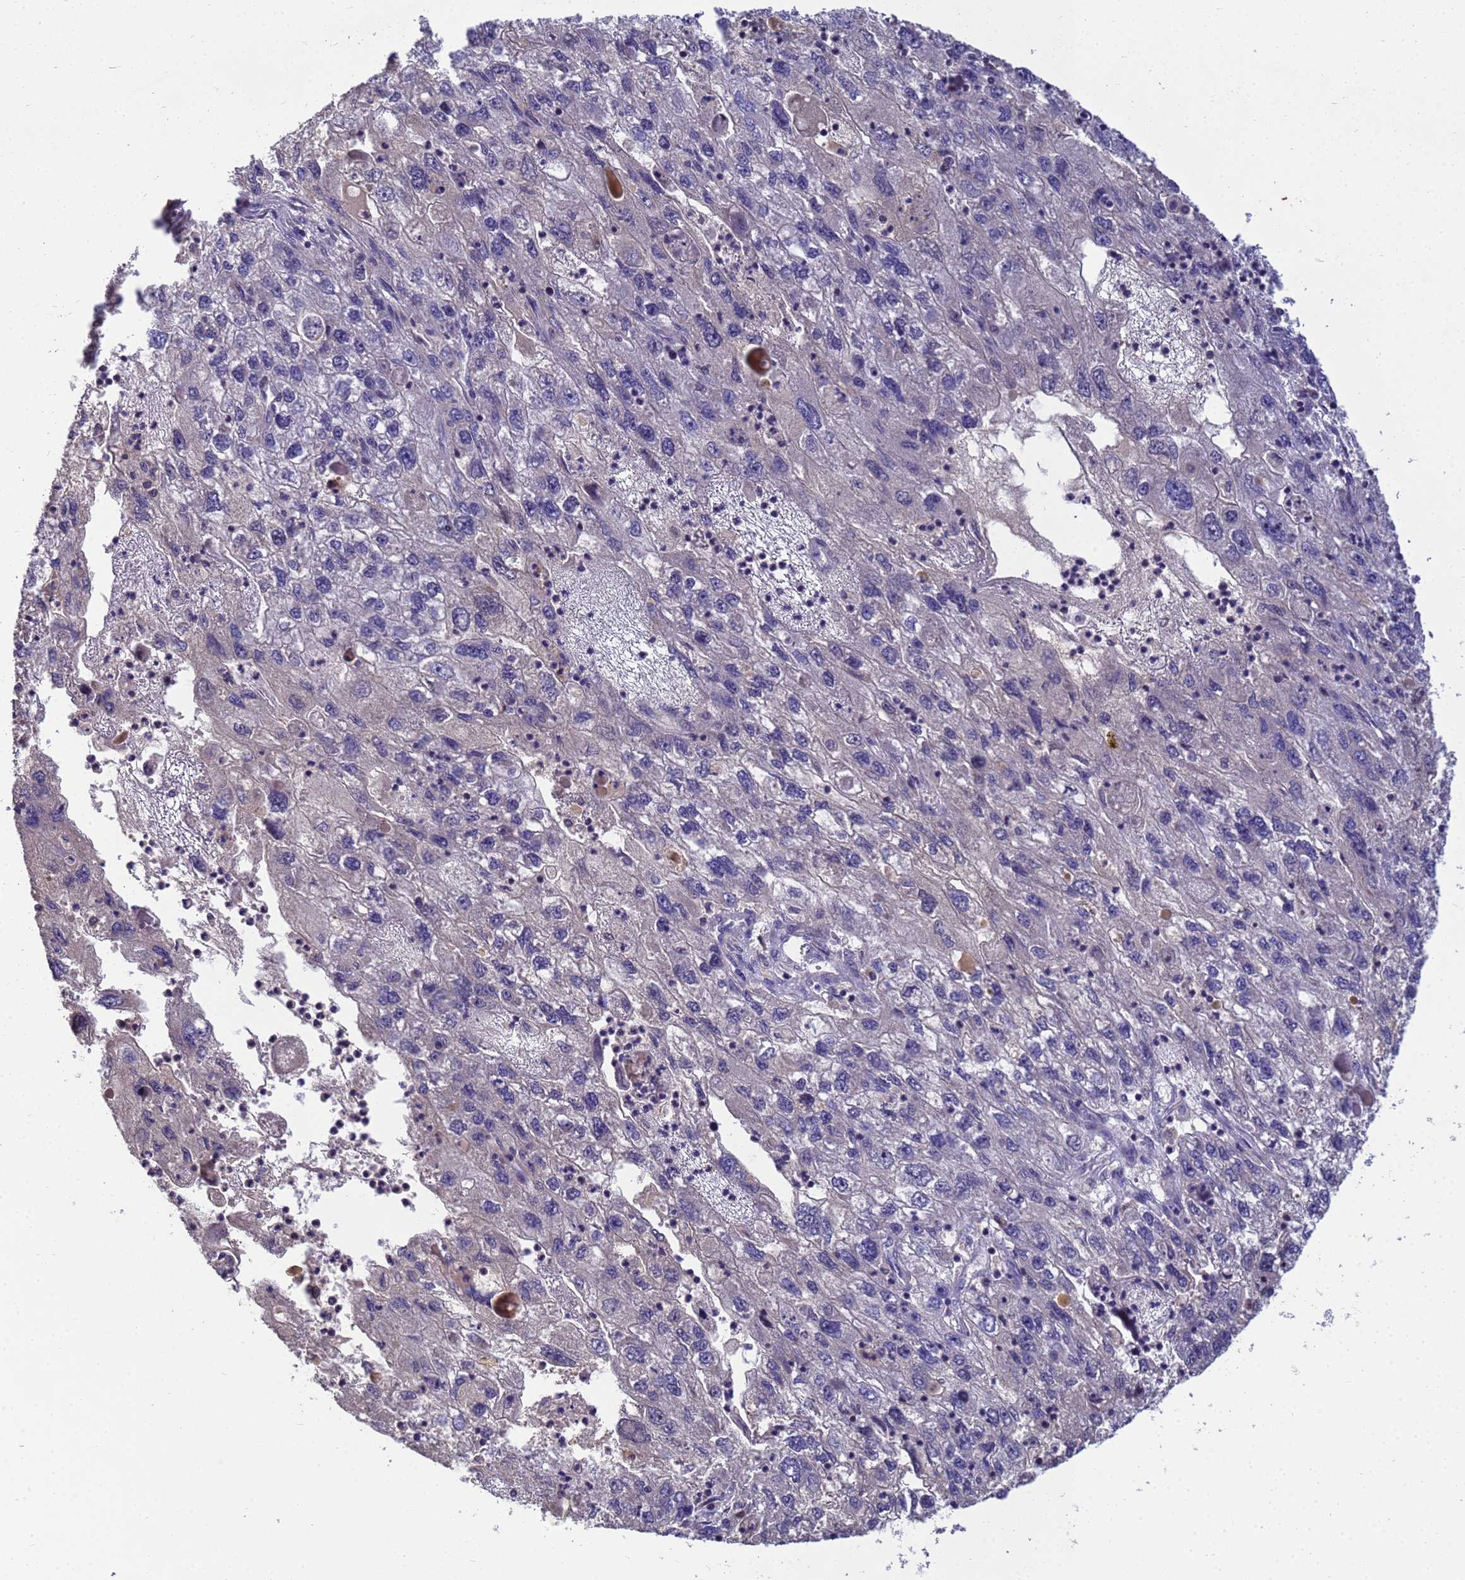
{"staining": {"intensity": "negative", "quantity": "none", "location": "none"}, "tissue": "endometrial cancer", "cell_type": "Tumor cells", "image_type": "cancer", "snomed": [{"axis": "morphology", "description": "Adenocarcinoma, NOS"}, {"axis": "topography", "description": "Endometrium"}], "caption": "Image shows no significant protein expression in tumor cells of endometrial cancer. (Stains: DAB IHC with hematoxylin counter stain, Microscopy: brightfield microscopy at high magnification).", "gene": "TMEM74B", "patient": {"sex": "female", "age": 49}}